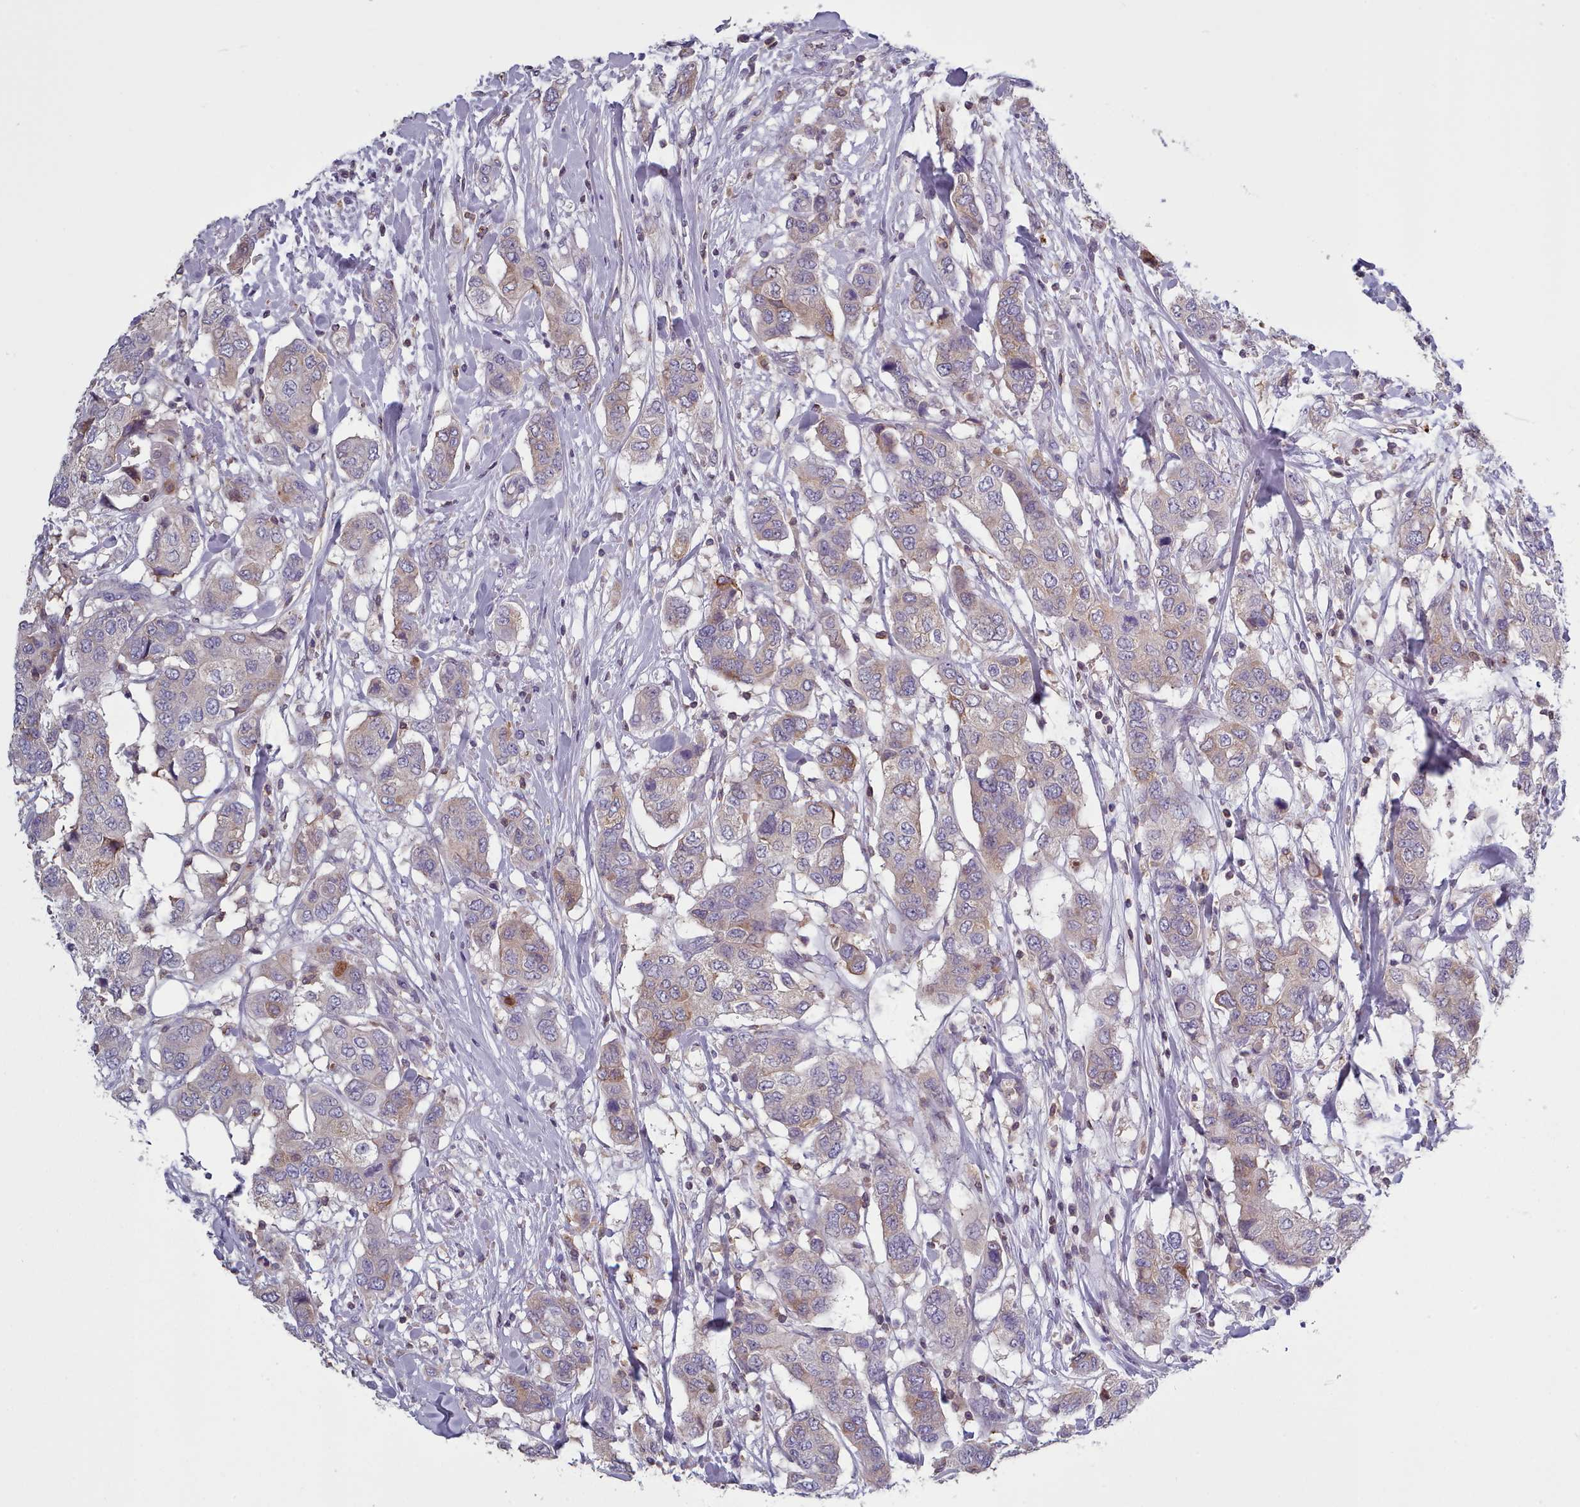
{"staining": {"intensity": "moderate", "quantity": "<25%", "location": "cytoplasmic/membranous"}, "tissue": "breast cancer", "cell_type": "Tumor cells", "image_type": "cancer", "snomed": [{"axis": "morphology", "description": "Lobular carcinoma"}, {"axis": "topography", "description": "Breast"}], "caption": "Immunohistochemistry (DAB) staining of lobular carcinoma (breast) displays moderate cytoplasmic/membranous protein staining in approximately <25% of tumor cells. (DAB = brown stain, brightfield microscopy at high magnification).", "gene": "RAC2", "patient": {"sex": "female", "age": 51}}